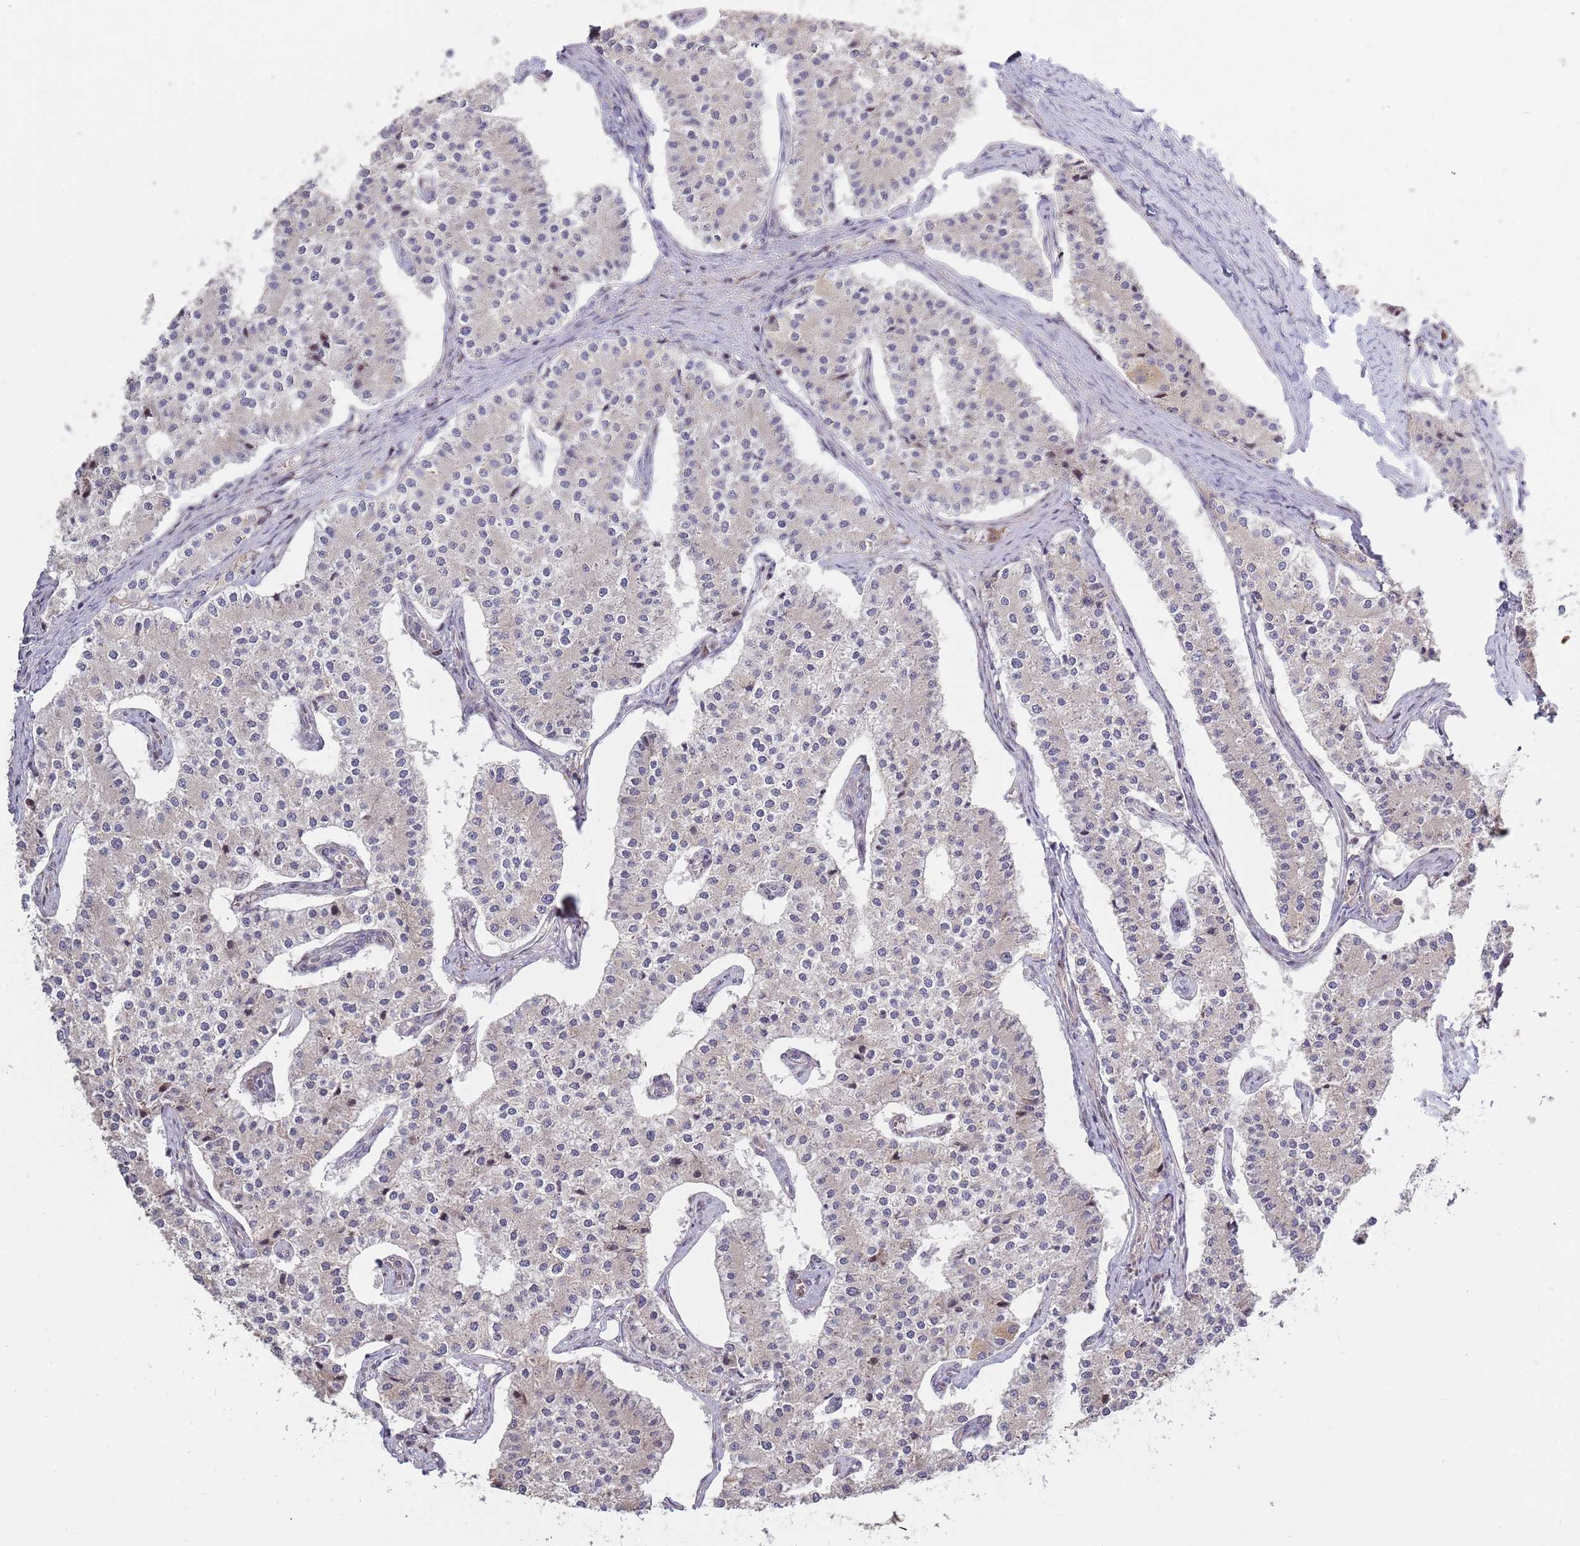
{"staining": {"intensity": "weak", "quantity": "<25%", "location": "cytoplasmic/membranous"}, "tissue": "carcinoid", "cell_type": "Tumor cells", "image_type": "cancer", "snomed": [{"axis": "morphology", "description": "Carcinoid, malignant, NOS"}, {"axis": "topography", "description": "Colon"}], "caption": "Tumor cells show no significant protein positivity in malignant carcinoid.", "gene": "SYNDIG1L", "patient": {"sex": "female", "age": 52}}